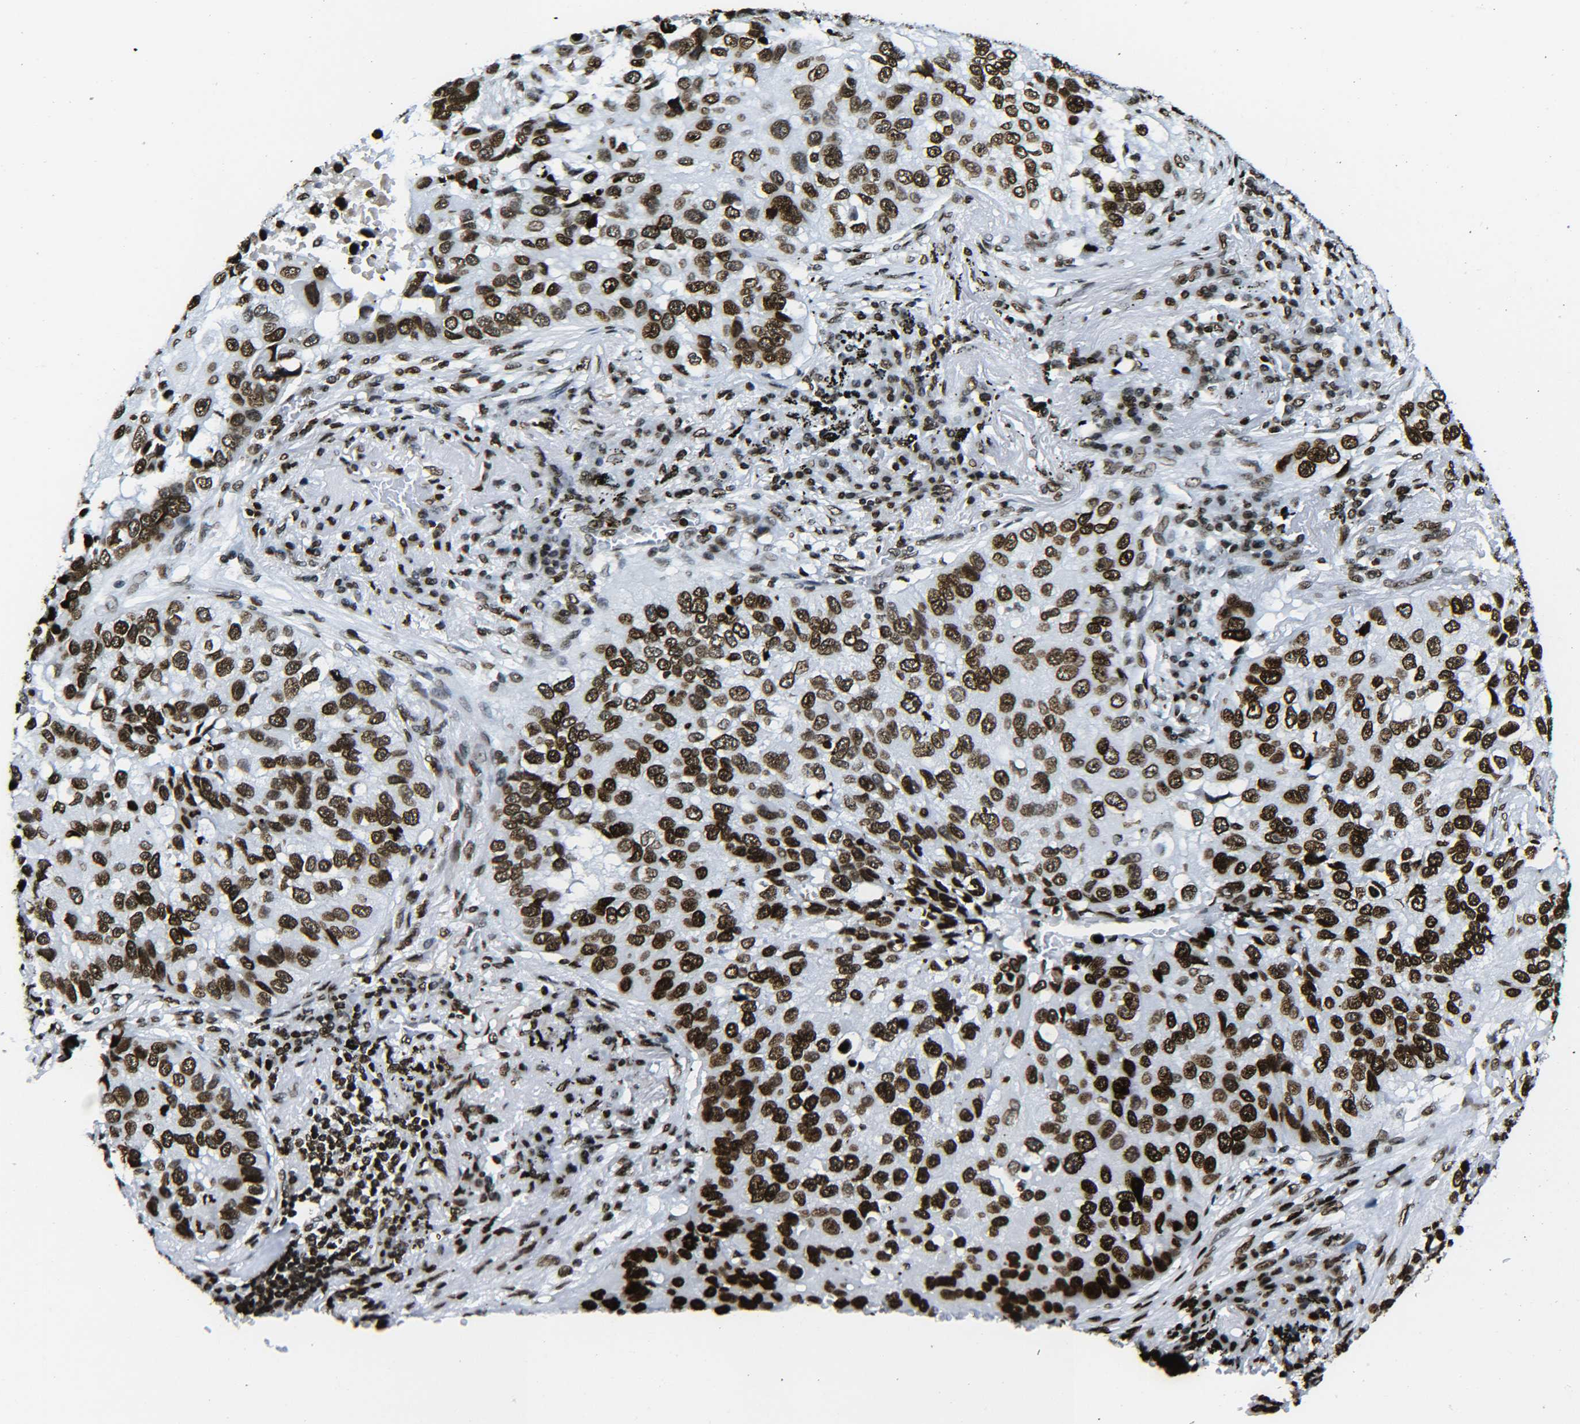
{"staining": {"intensity": "strong", "quantity": ">75%", "location": "nuclear"}, "tissue": "lung cancer", "cell_type": "Tumor cells", "image_type": "cancer", "snomed": [{"axis": "morphology", "description": "Squamous cell carcinoma, NOS"}, {"axis": "topography", "description": "Lung"}], "caption": "Immunohistochemistry histopathology image of human lung cancer (squamous cell carcinoma) stained for a protein (brown), which shows high levels of strong nuclear staining in about >75% of tumor cells.", "gene": "H2AX", "patient": {"sex": "male", "age": 57}}